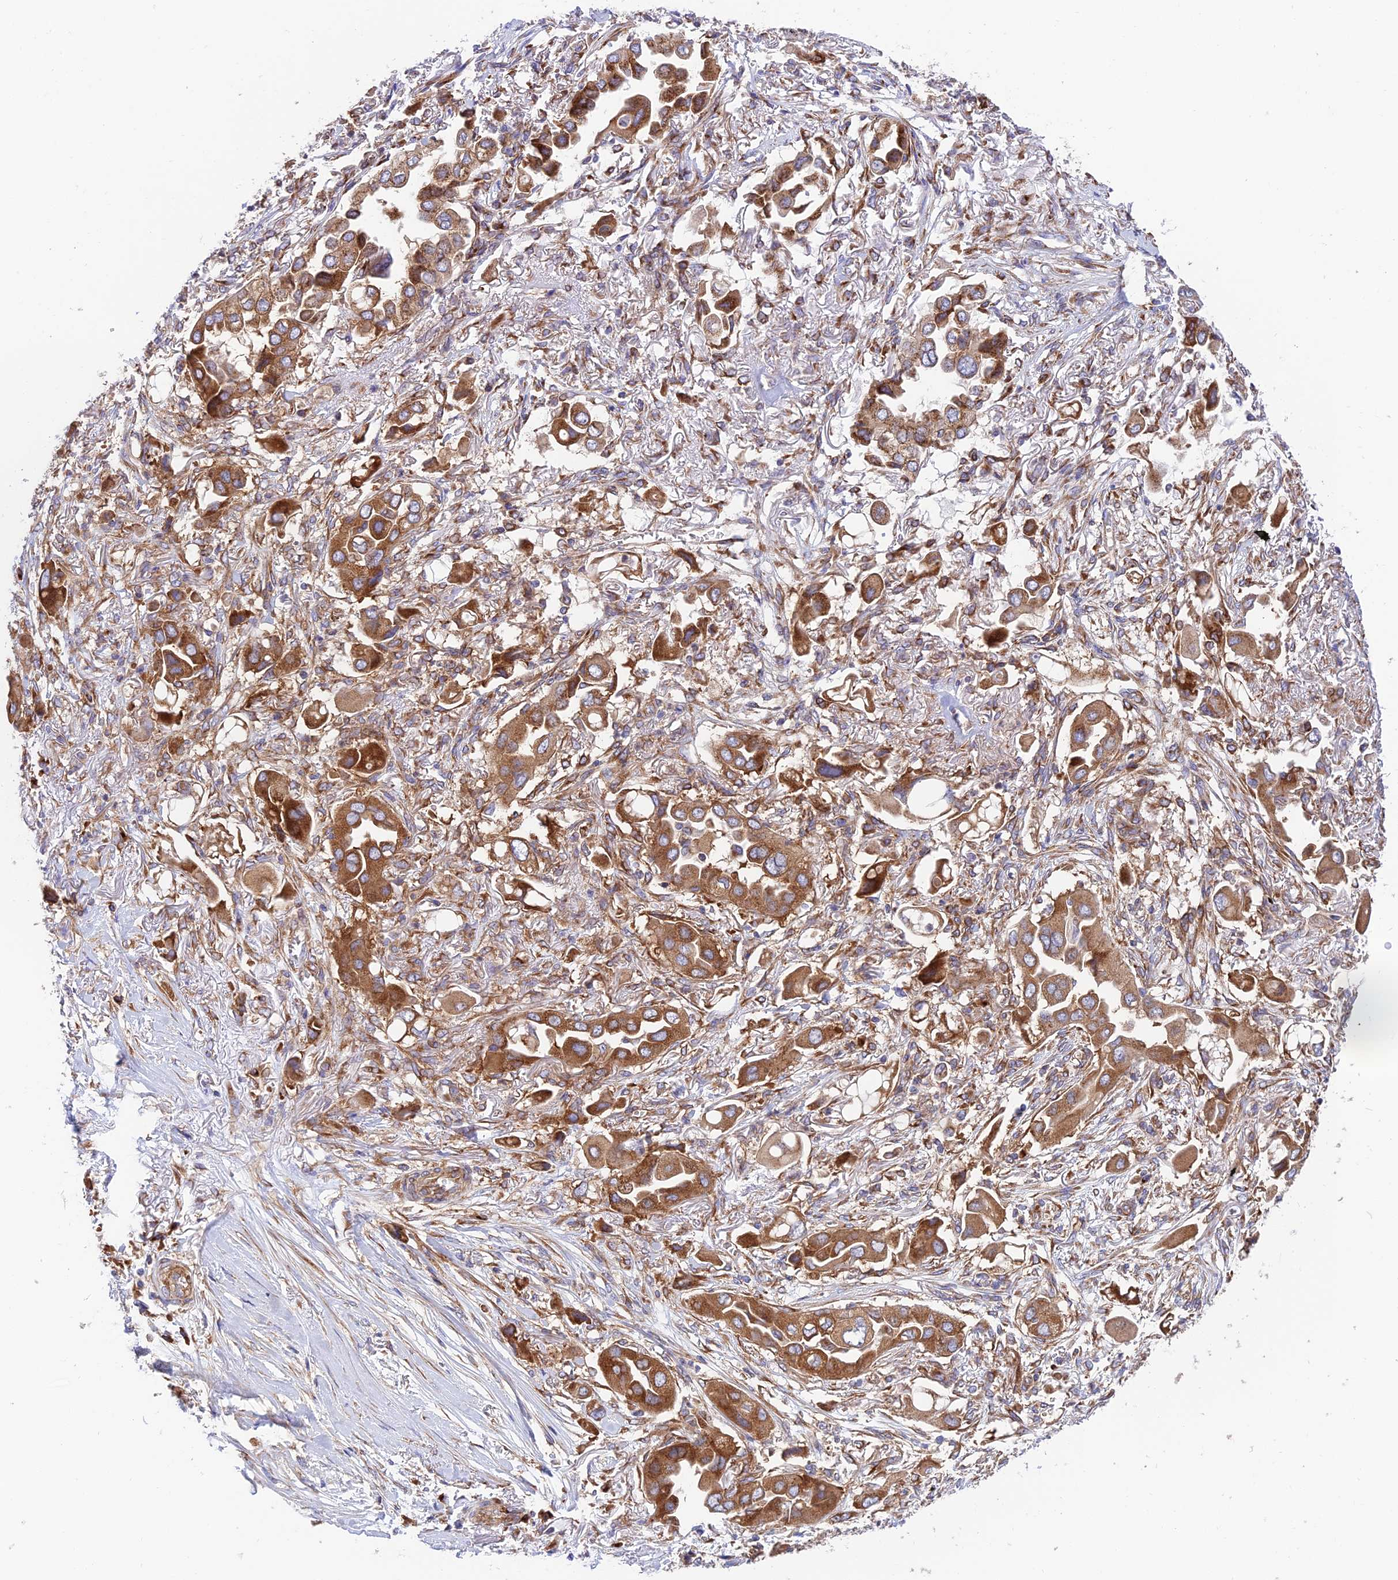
{"staining": {"intensity": "strong", "quantity": ">75%", "location": "cytoplasmic/membranous"}, "tissue": "lung cancer", "cell_type": "Tumor cells", "image_type": "cancer", "snomed": [{"axis": "morphology", "description": "Adenocarcinoma, NOS"}, {"axis": "topography", "description": "Lung"}], "caption": "A brown stain labels strong cytoplasmic/membranous positivity of a protein in lung cancer tumor cells.", "gene": "GOLGA3", "patient": {"sex": "female", "age": 76}}